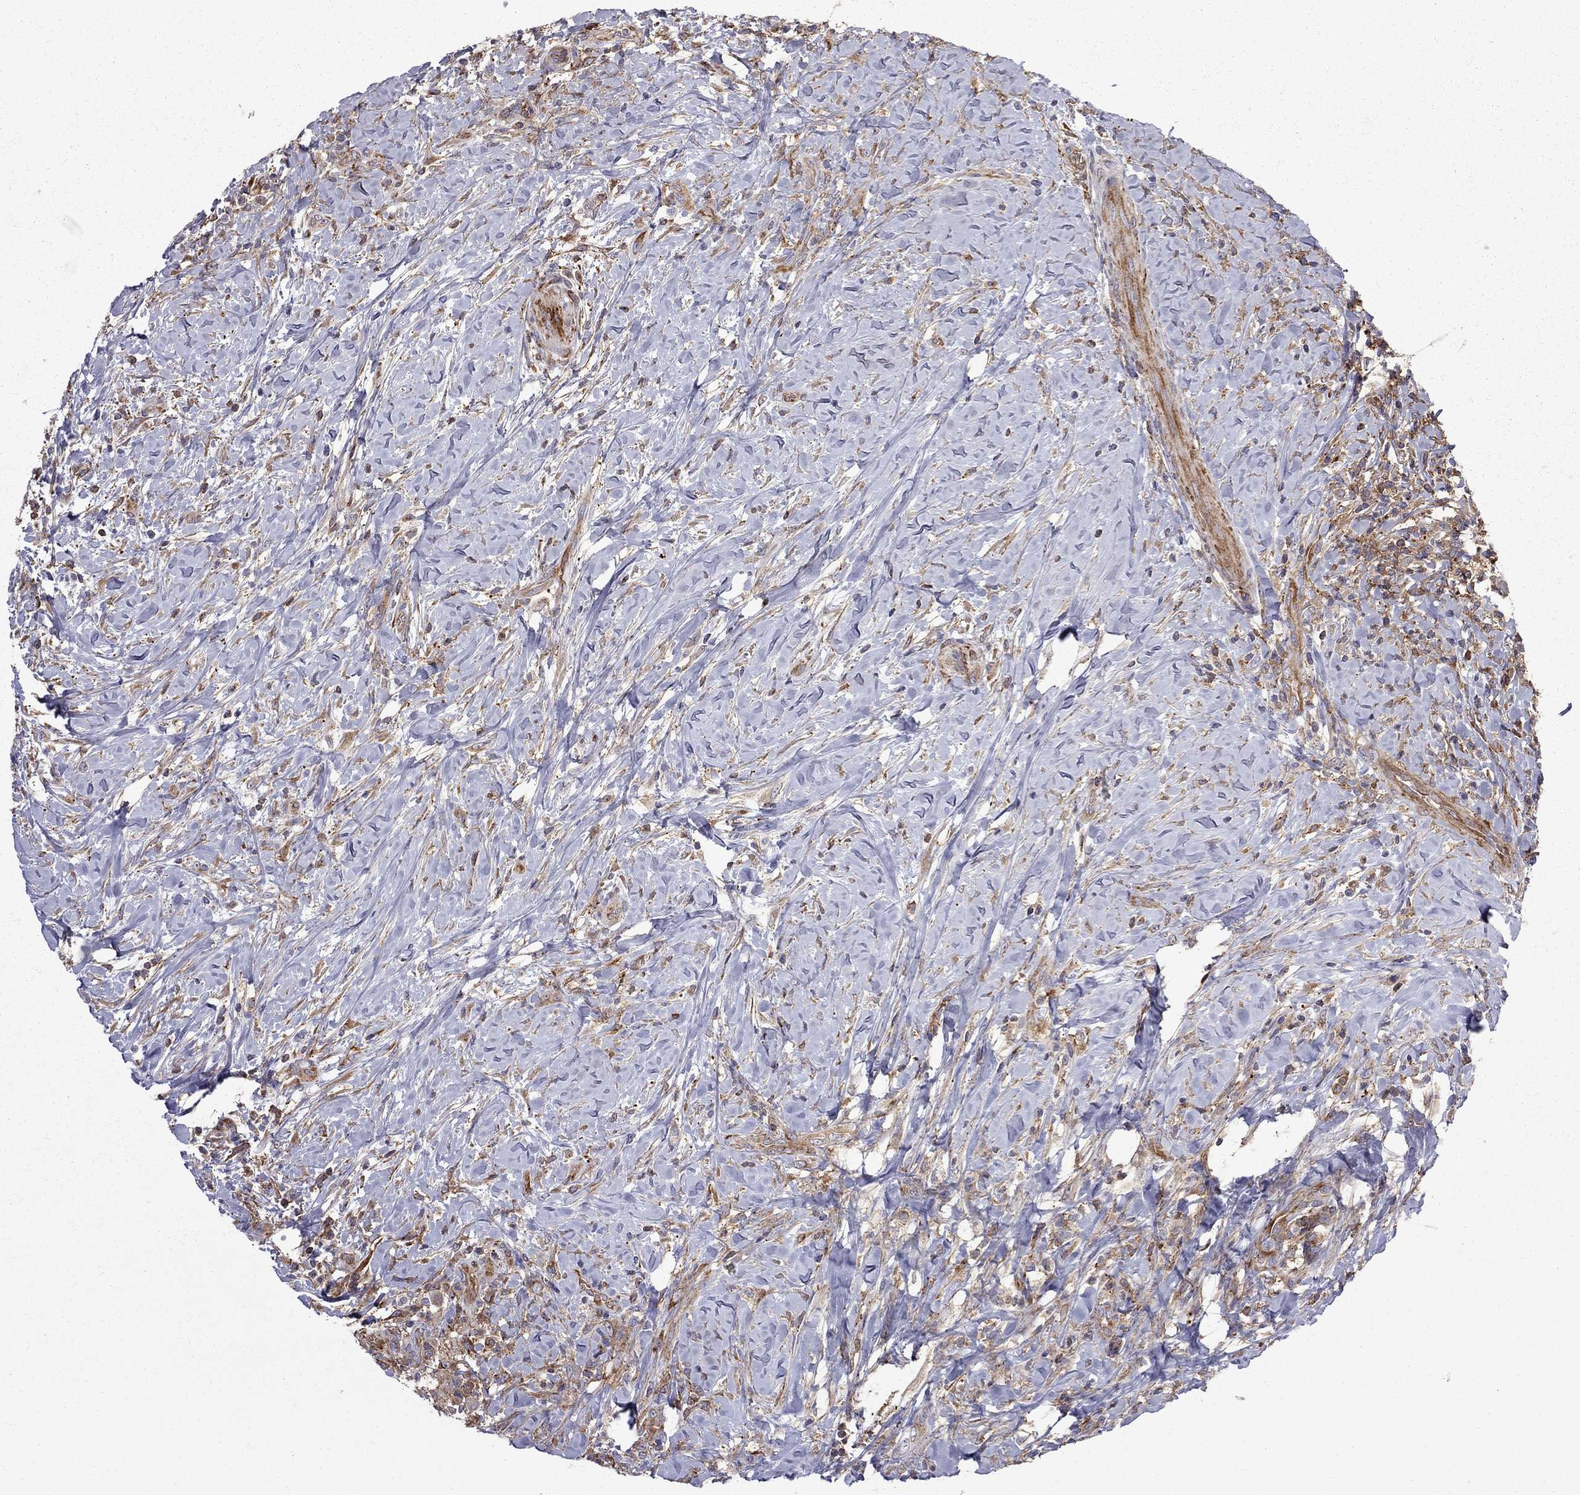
{"staining": {"intensity": "moderate", "quantity": "25%-75%", "location": "cytoplasmic/membranous"}, "tissue": "head and neck cancer", "cell_type": "Tumor cells", "image_type": "cancer", "snomed": [{"axis": "morphology", "description": "Squamous cell carcinoma, NOS"}, {"axis": "topography", "description": "Head-Neck"}], "caption": "Head and neck cancer (squamous cell carcinoma) stained with IHC reveals moderate cytoplasmic/membranous staining in approximately 25%-75% of tumor cells.", "gene": "EIF4E3", "patient": {"sex": "male", "age": 69}}